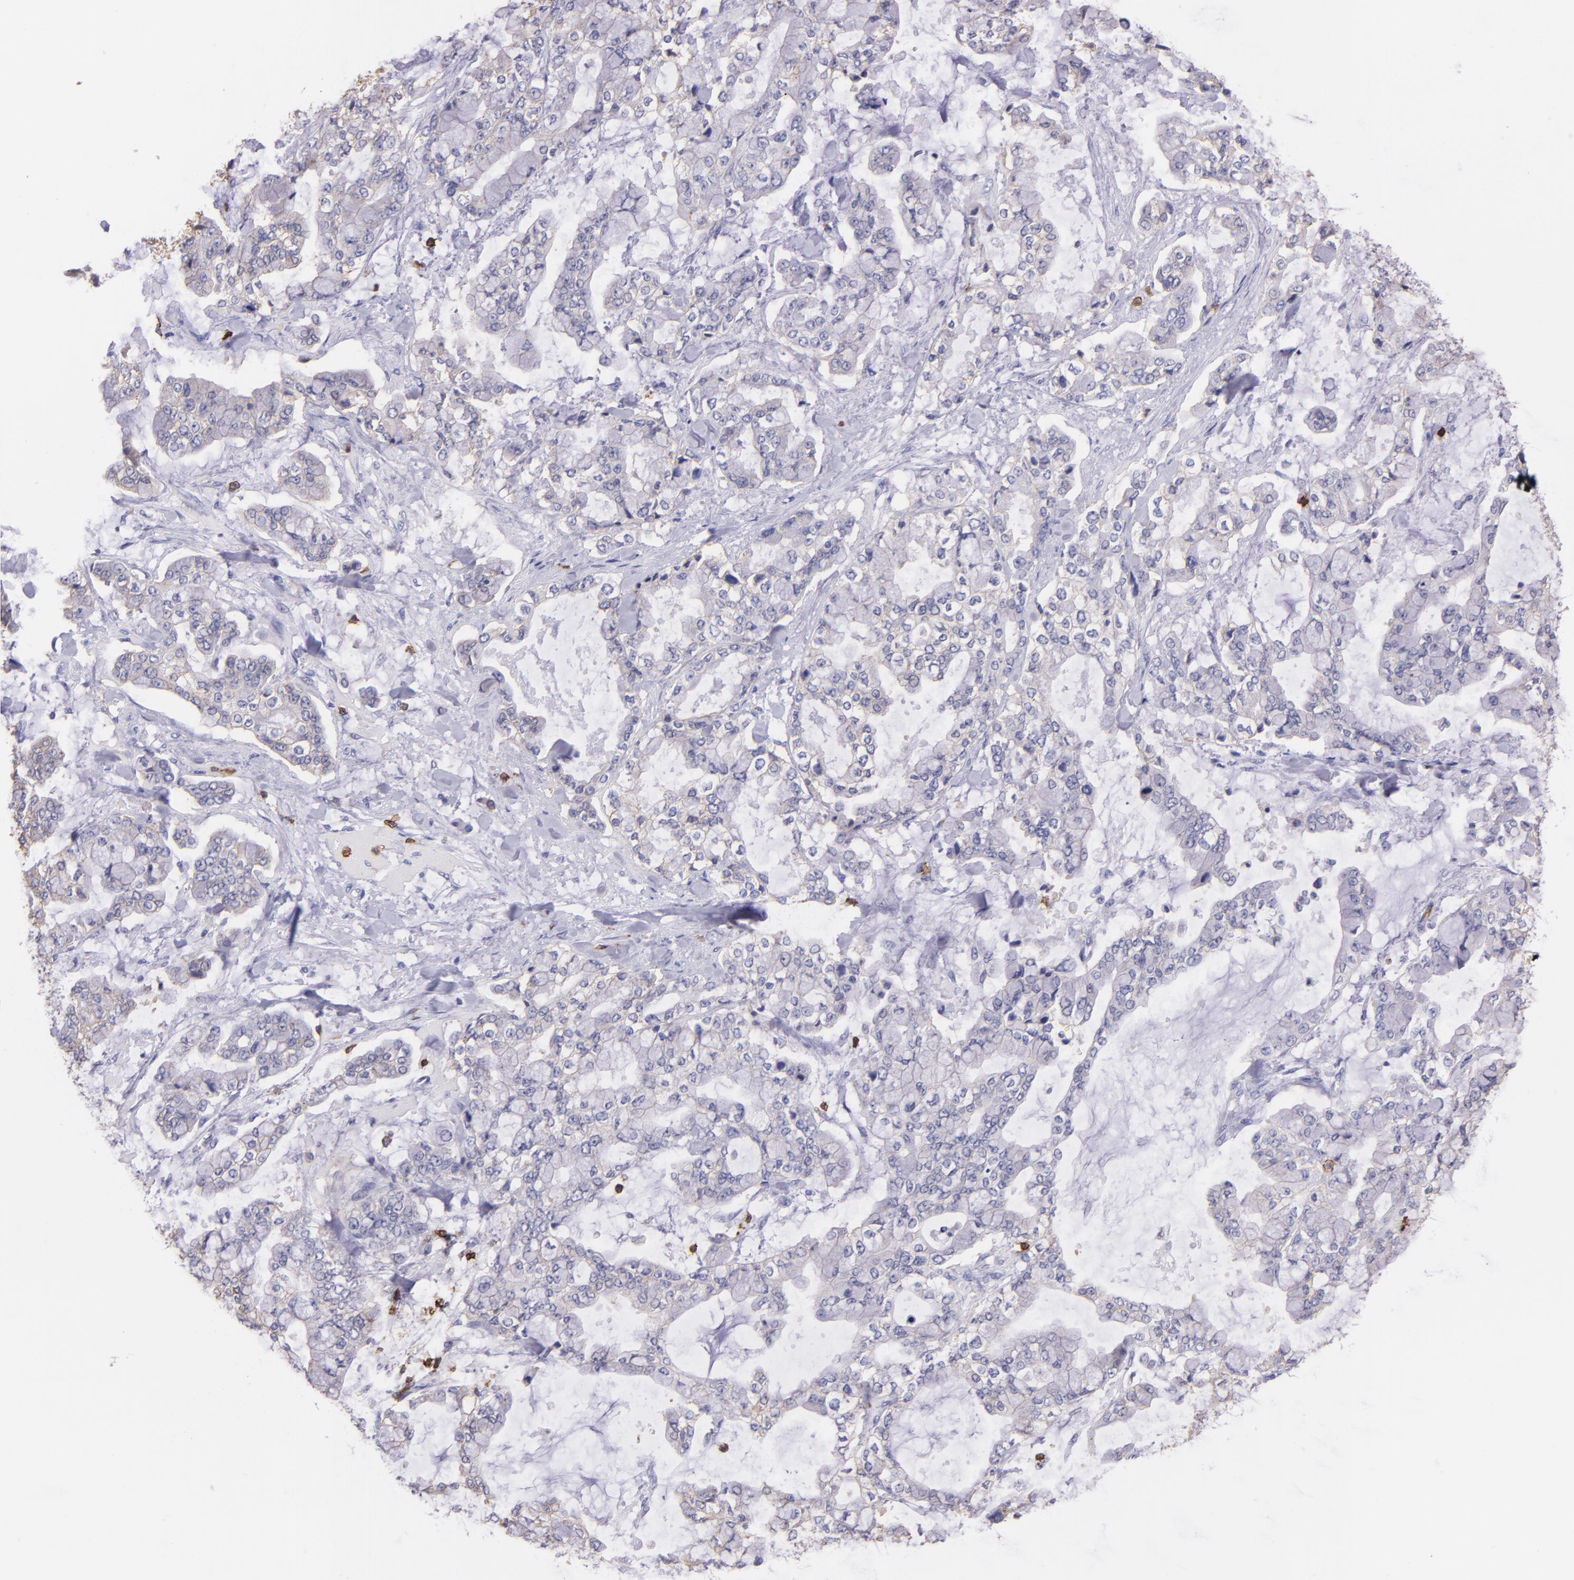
{"staining": {"intensity": "negative", "quantity": "none", "location": "none"}, "tissue": "stomach cancer", "cell_type": "Tumor cells", "image_type": "cancer", "snomed": [{"axis": "morphology", "description": "Normal tissue, NOS"}, {"axis": "morphology", "description": "Adenocarcinoma, NOS"}, {"axis": "topography", "description": "Stomach, upper"}, {"axis": "topography", "description": "Stomach"}], "caption": "Human adenocarcinoma (stomach) stained for a protein using IHC reveals no staining in tumor cells.", "gene": "SPN", "patient": {"sex": "male", "age": 76}}